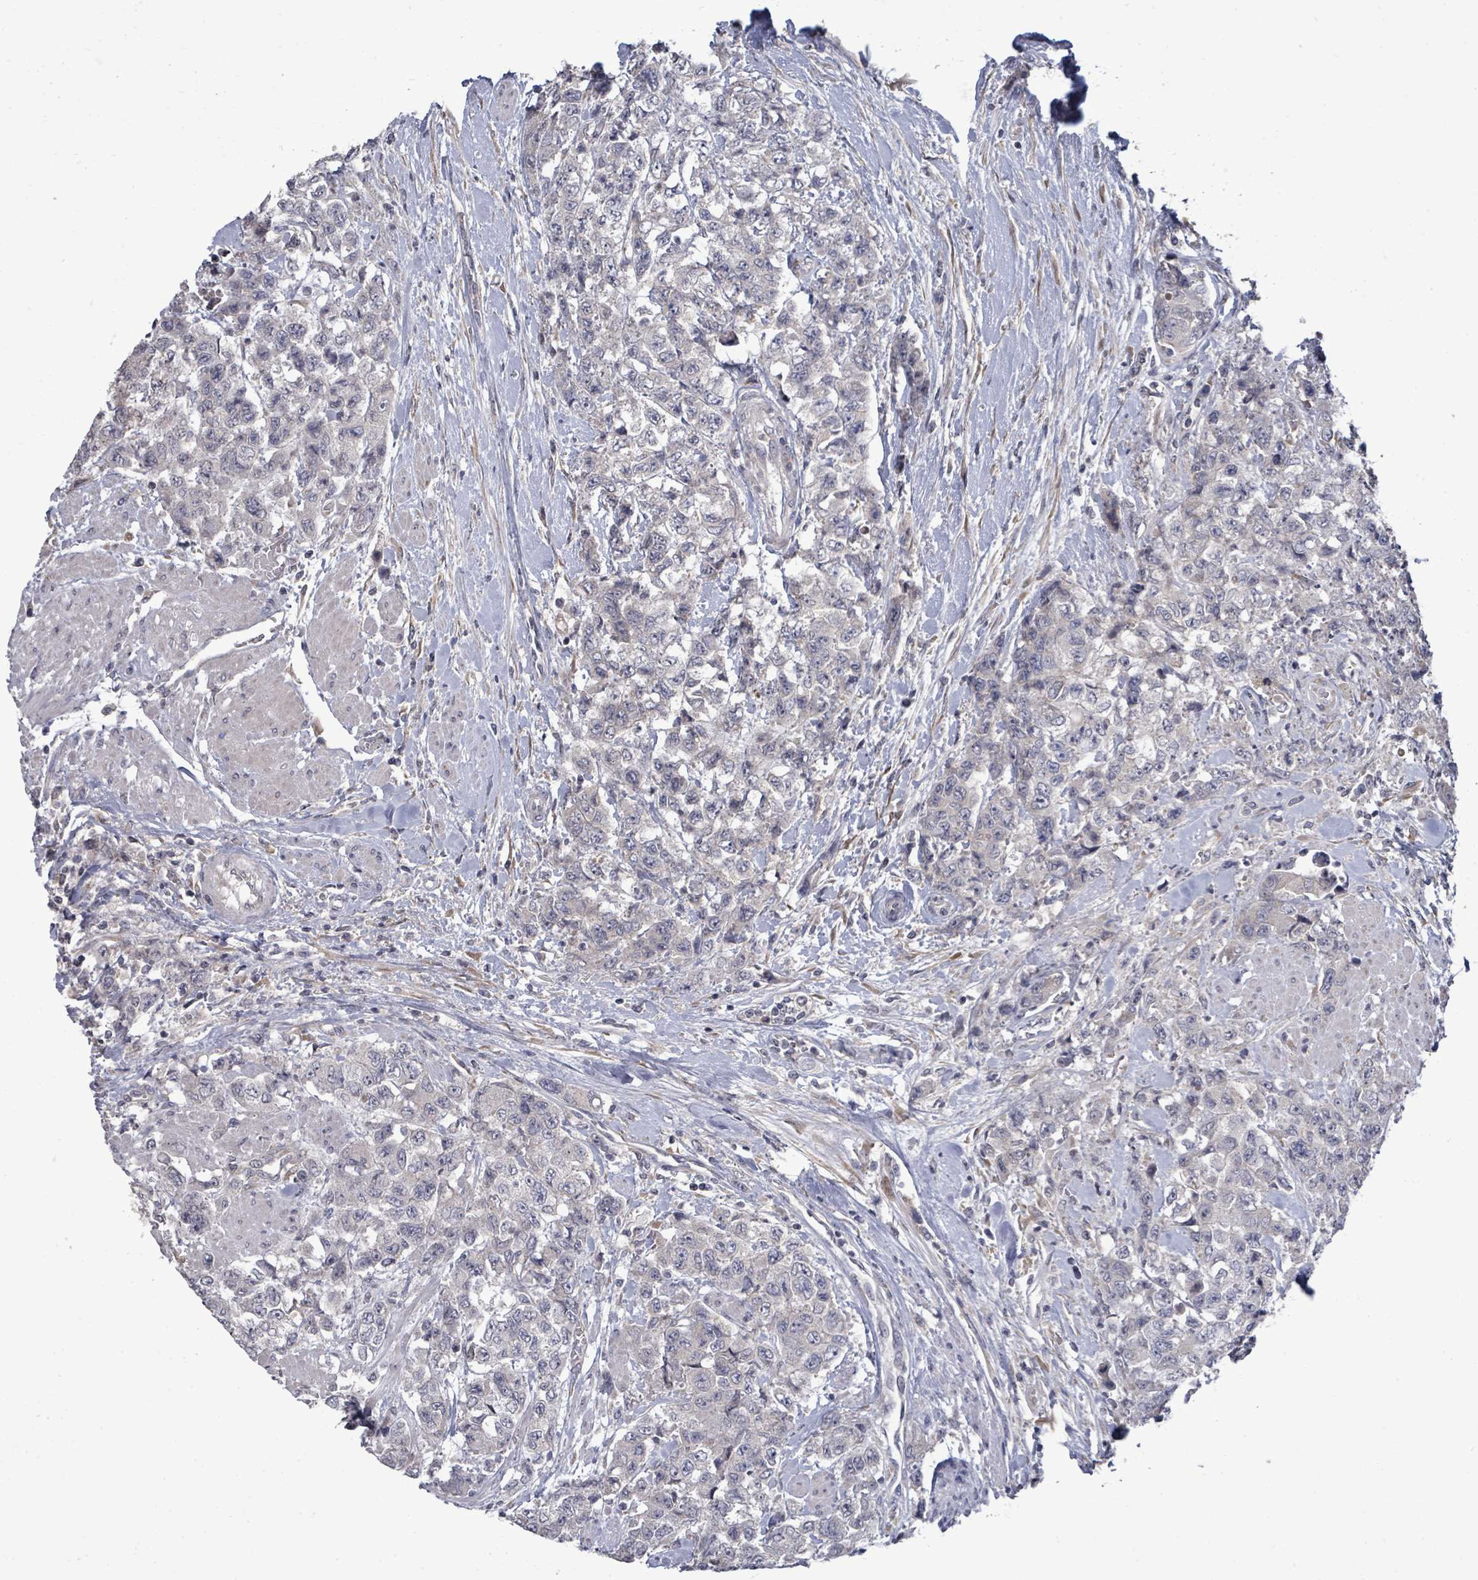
{"staining": {"intensity": "weak", "quantity": "<25%", "location": "cytoplasmic/membranous"}, "tissue": "urothelial cancer", "cell_type": "Tumor cells", "image_type": "cancer", "snomed": [{"axis": "morphology", "description": "Urothelial carcinoma, High grade"}, {"axis": "topography", "description": "Urinary bladder"}], "caption": "A histopathology image of urothelial cancer stained for a protein exhibits no brown staining in tumor cells. (DAB (3,3'-diaminobenzidine) IHC with hematoxylin counter stain).", "gene": "POMGNT2", "patient": {"sex": "female", "age": 78}}